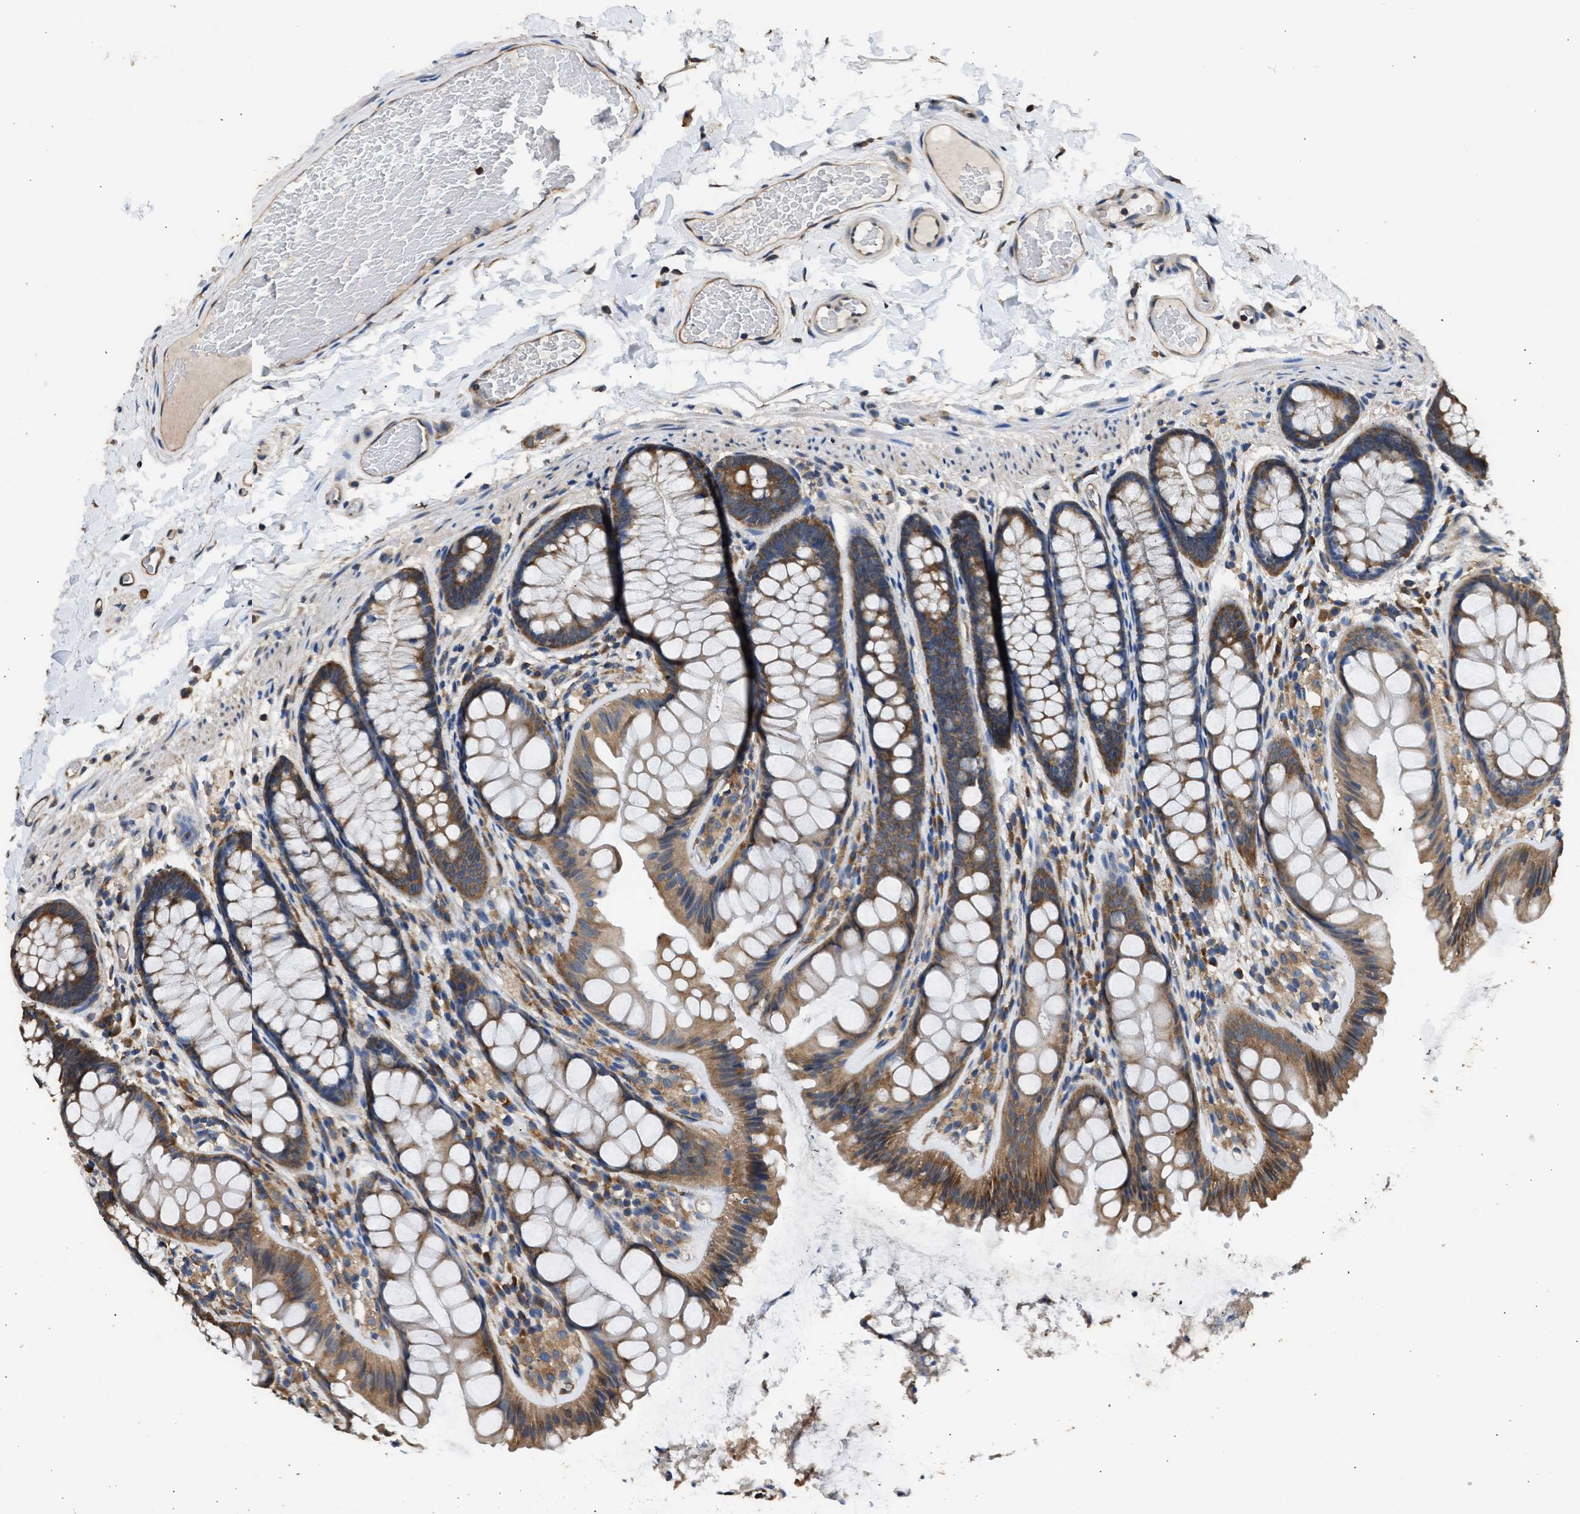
{"staining": {"intensity": "moderate", "quantity": ">75%", "location": "cytoplasmic/membranous"}, "tissue": "colon", "cell_type": "Endothelial cells", "image_type": "normal", "snomed": [{"axis": "morphology", "description": "Normal tissue, NOS"}, {"axis": "topography", "description": "Colon"}], "caption": "Moderate cytoplasmic/membranous expression is appreciated in about >75% of endothelial cells in benign colon. (DAB IHC, brown staining for protein, blue staining for nuclei).", "gene": "SLC36A4", "patient": {"sex": "female", "age": 56}}